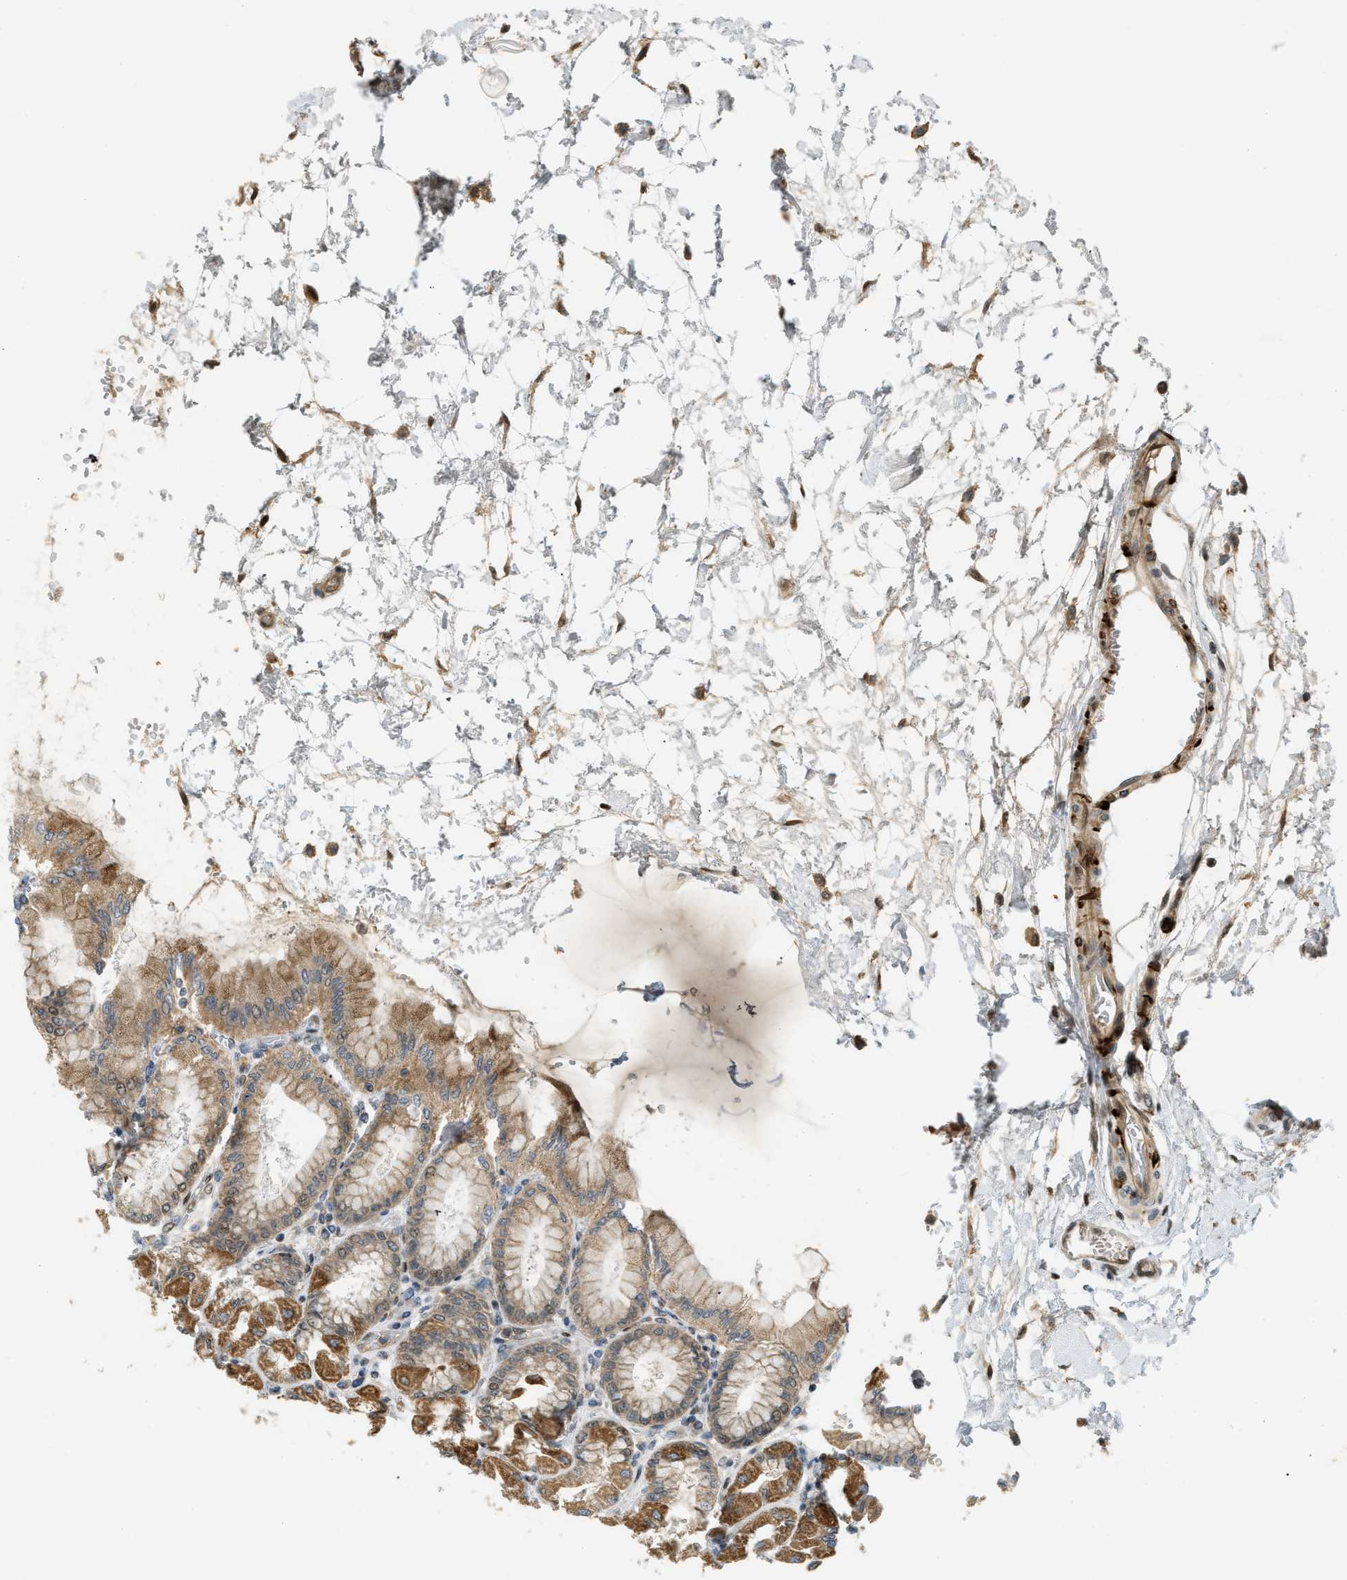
{"staining": {"intensity": "moderate", "quantity": ">75%", "location": "cytoplasmic/membranous,nuclear"}, "tissue": "stomach", "cell_type": "Glandular cells", "image_type": "normal", "snomed": [{"axis": "morphology", "description": "Normal tissue, NOS"}, {"axis": "topography", "description": "Stomach, upper"}], "caption": "Immunohistochemical staining of unremarkable stomach reveals >75% levels of moderate cytoplasmic/membranous,nuclear protein staining in approximately >75% of glandular cells.", "gene": "TRAPPC14", "patient": {"sex": "female", "age": 56}}